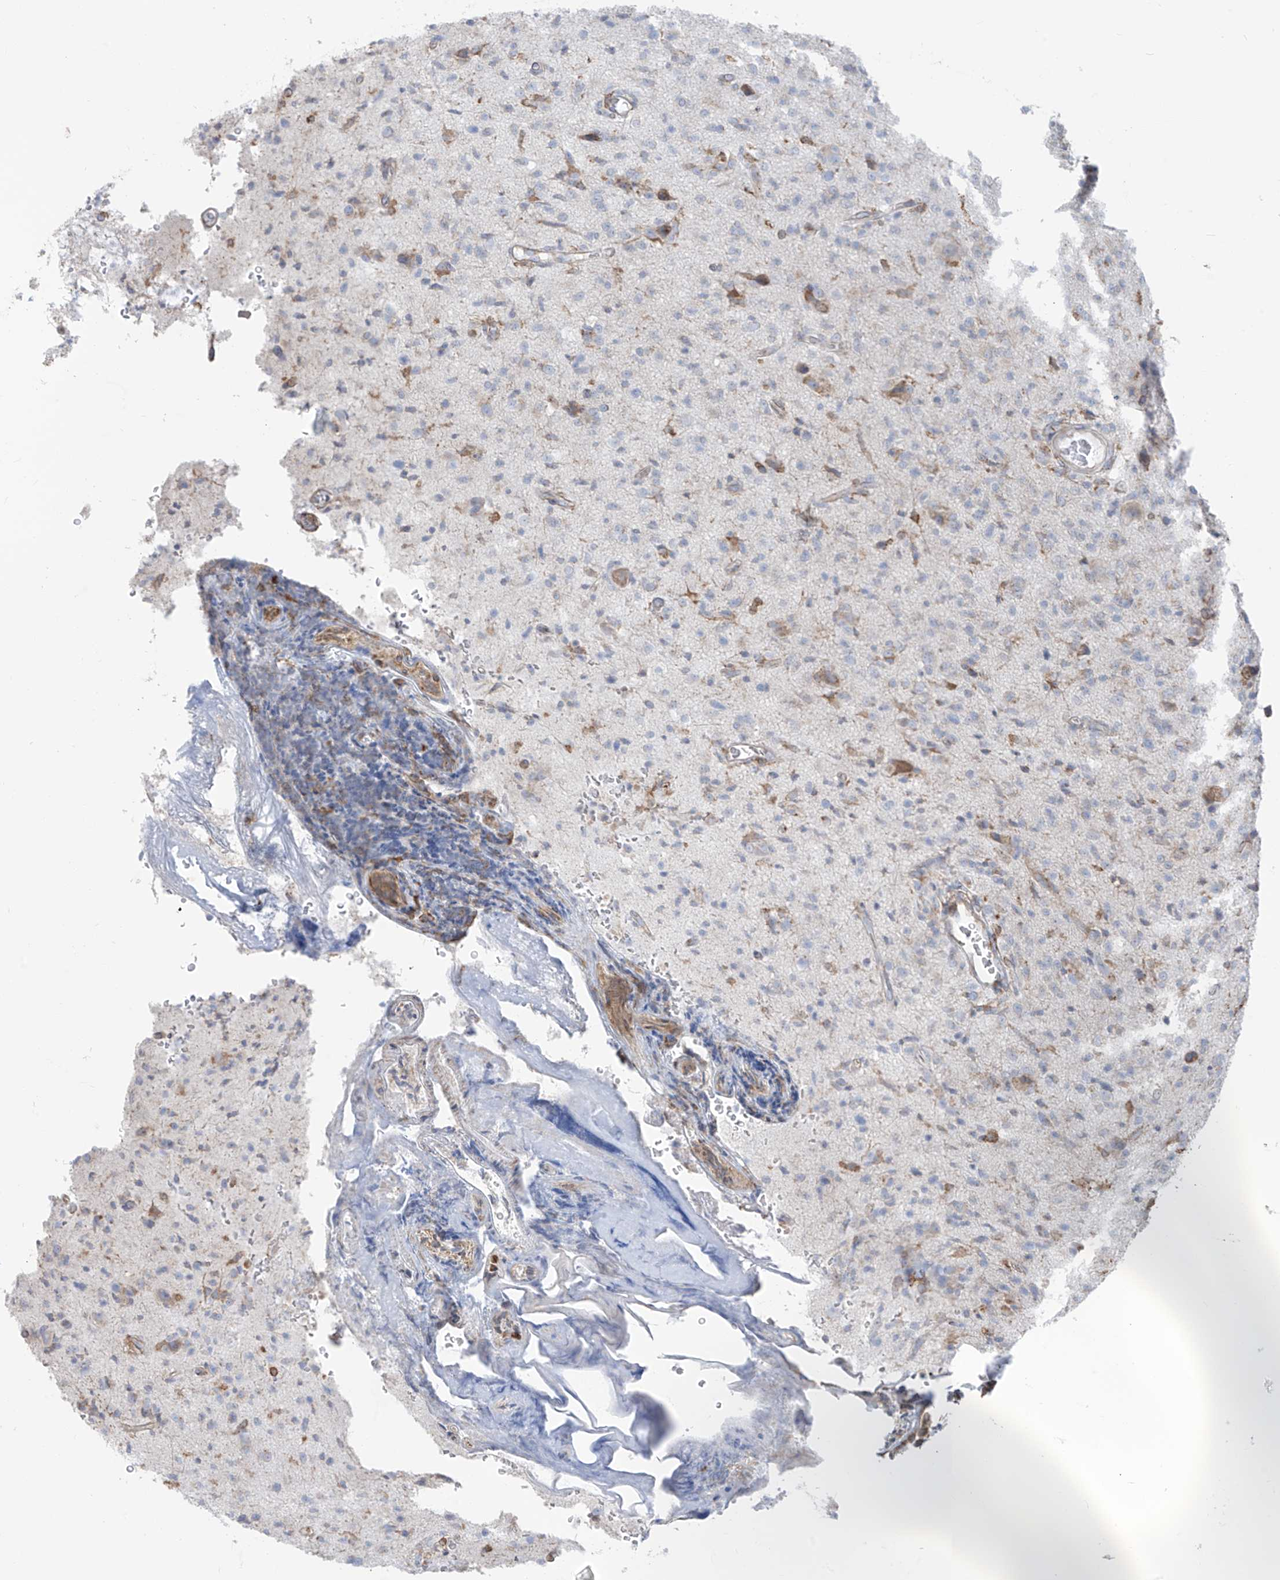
{"staining": {"intensity": "moderate", "quantity": "25%-75%", "location": "cytoplasmic/membranous"}, "tissue": "glioma", "cell_type": "Tumor cells", "image_type": "cancer", "snomed": [{"axis": "morphology", "description": "Glioma, malignant, High grade"}, {"axis": "topography", "description": "Brain"}], "caption": "Human malignant glioma (high-grade) stained with a brown dye exhibits moderate cytoplasmic/membranous positive expression in about 25%-75% of tumor cells.", "gene": "ZNF354C", "patient": {"sex": "female", "age": 57}}